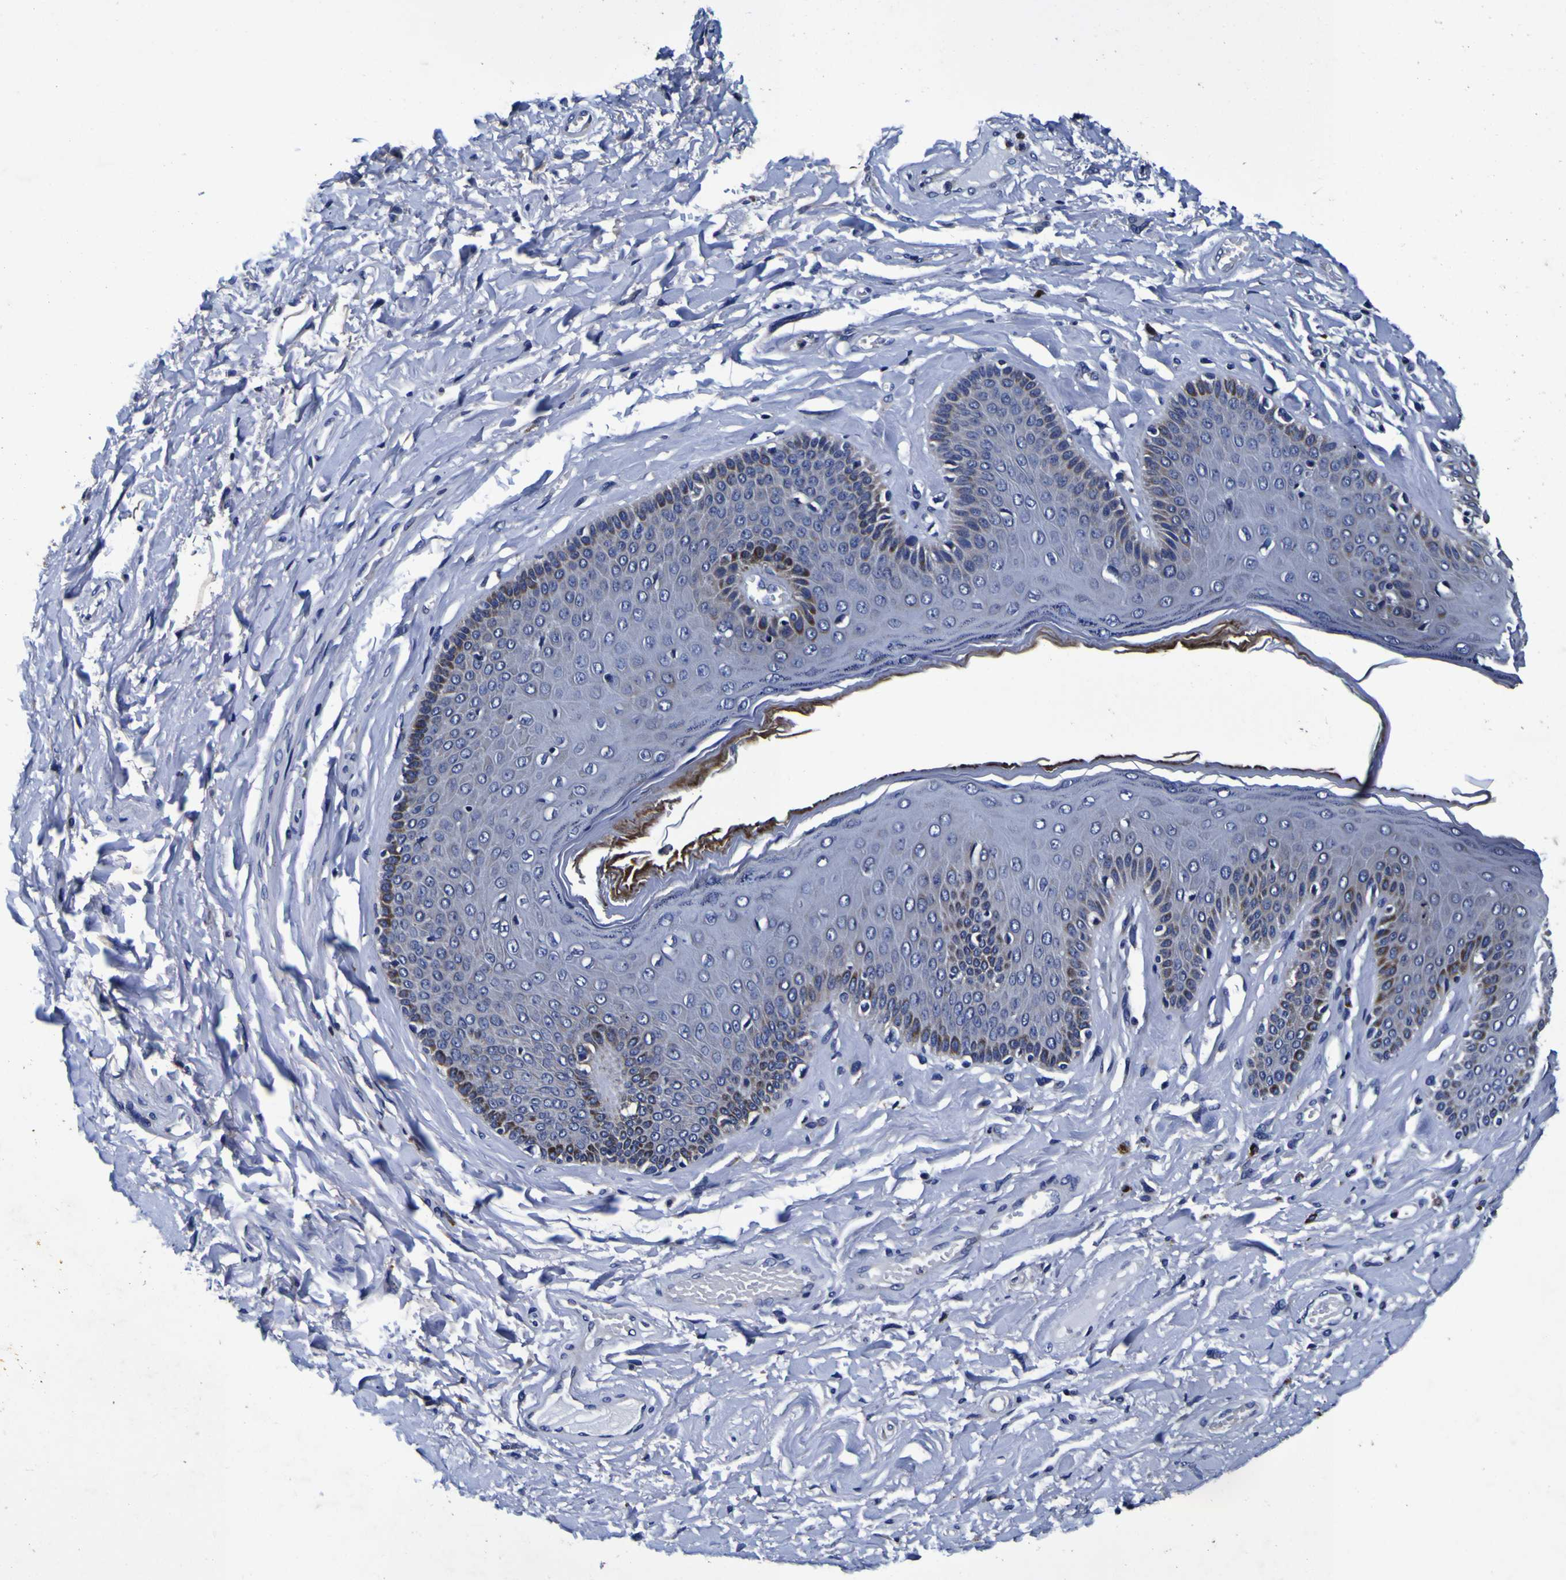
{"staining": {"intensity": "weak", "quantity": "<25%", "location": "cytoplasmic/membranous"}, "tissue": "skin", "cell_type": "Epidermal cells", "image_type": "normal", "snomed": [{"axis": "morphology", "description": "Normal tissue, NOS"}, {"axis": "topography", "description": "Anal"}], "caption": "Benign skin was stained to show a protein in brown. There is no significant expression in epidermal cells. (Immunohistochemistry, brightfield microscopy, high magnification).", "gene": "PANK4", "patient": {"sex": "male", "age": 69}}